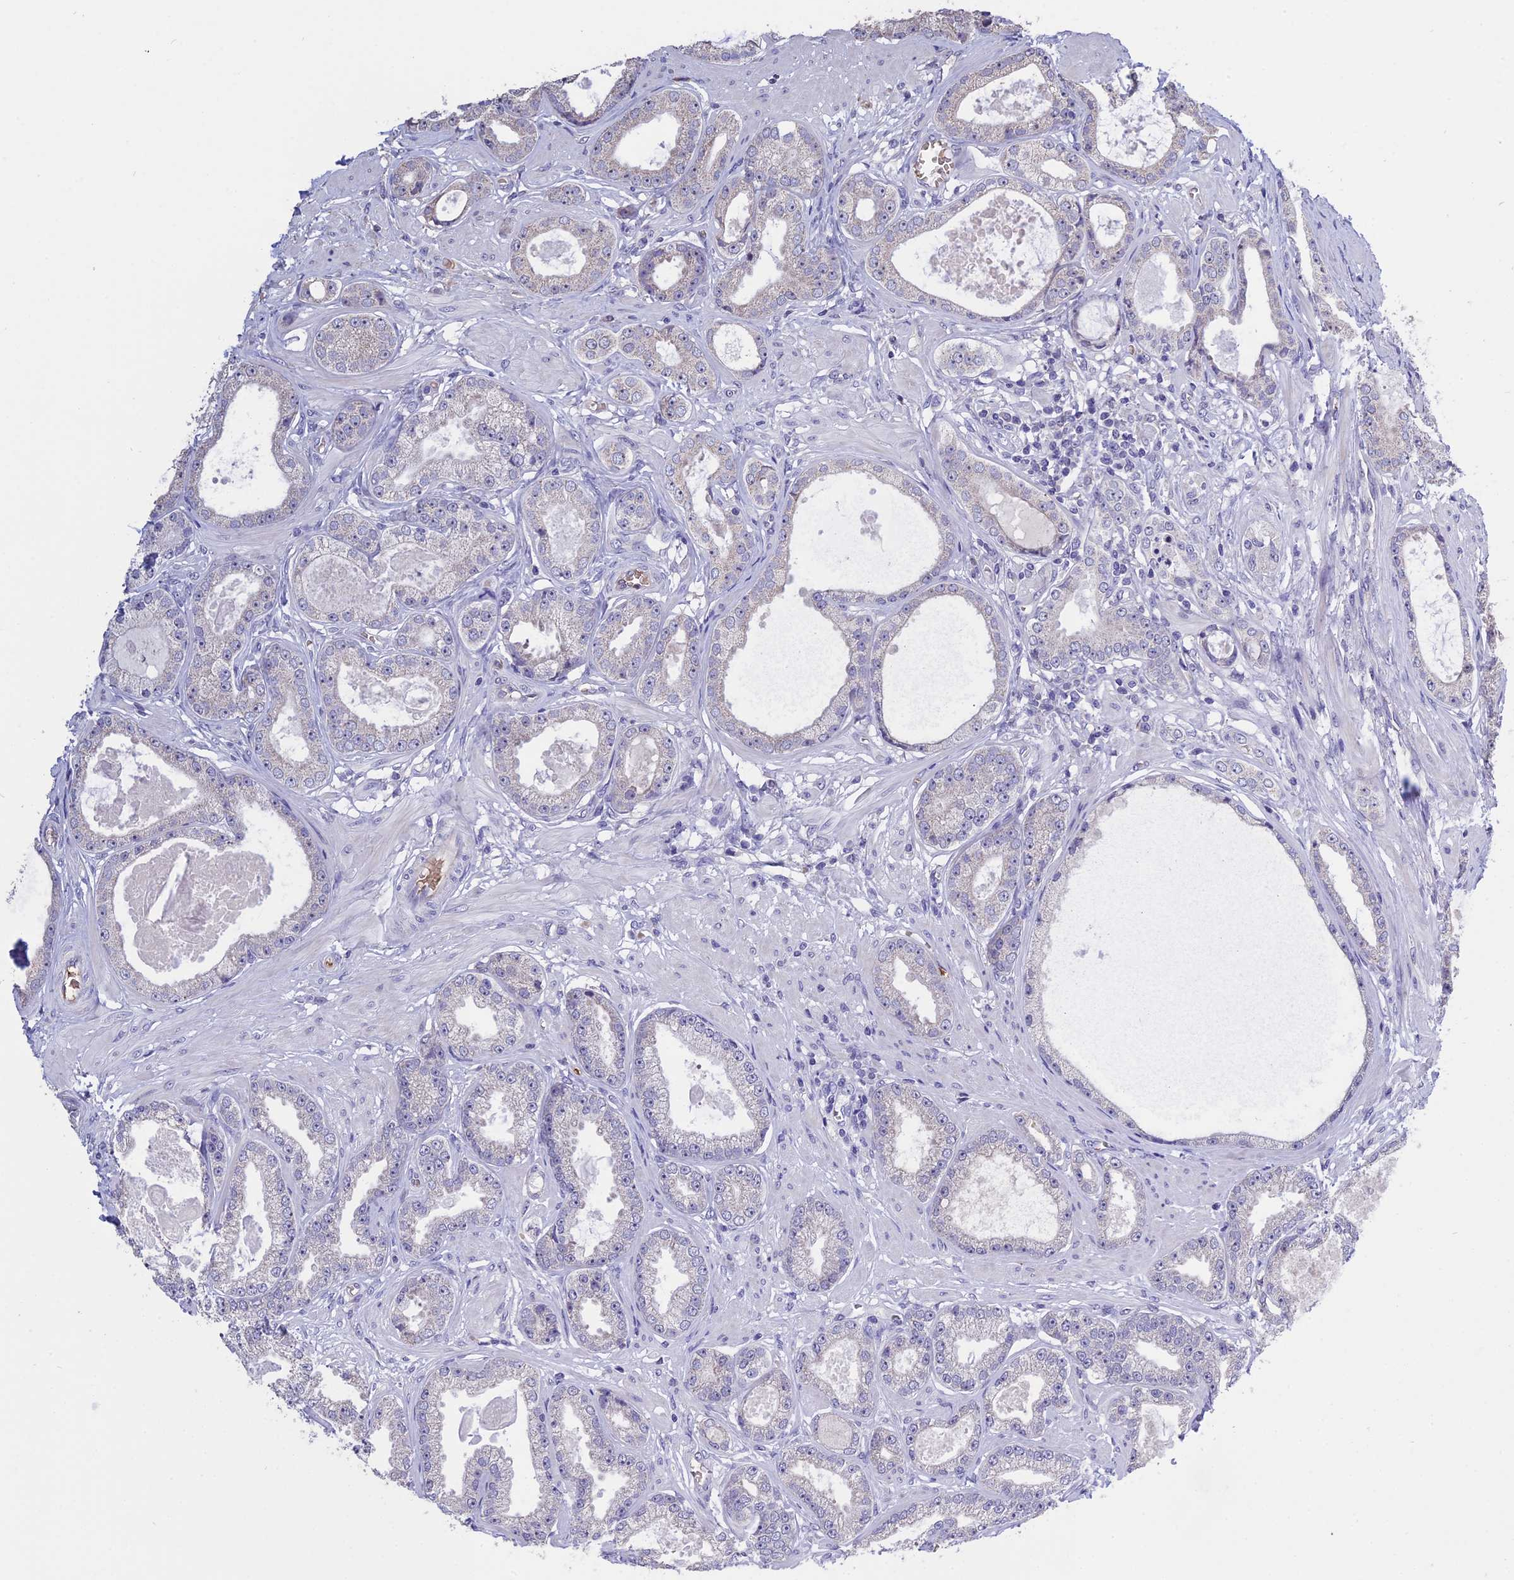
{"staining": {"intensity": "negative", "quantity": "none", "location": "none"}, "tissue": "prostate cancer", "cell_type": "Tumor cells", "image_type": "cancer", "snomed": [{"axis": "morphology", "description": "Adenocarcinoma, Low grade"}, {"axis": "topography", "description": "Prostate"}], "caption": "Prostate cancer (adenocarcinoma (low-grade)) was stained to show a protein in brown. There is no significant positivity in tumor cells.", "gene": "KNOP1", "patient": {"sex": "male", "age": 64}}